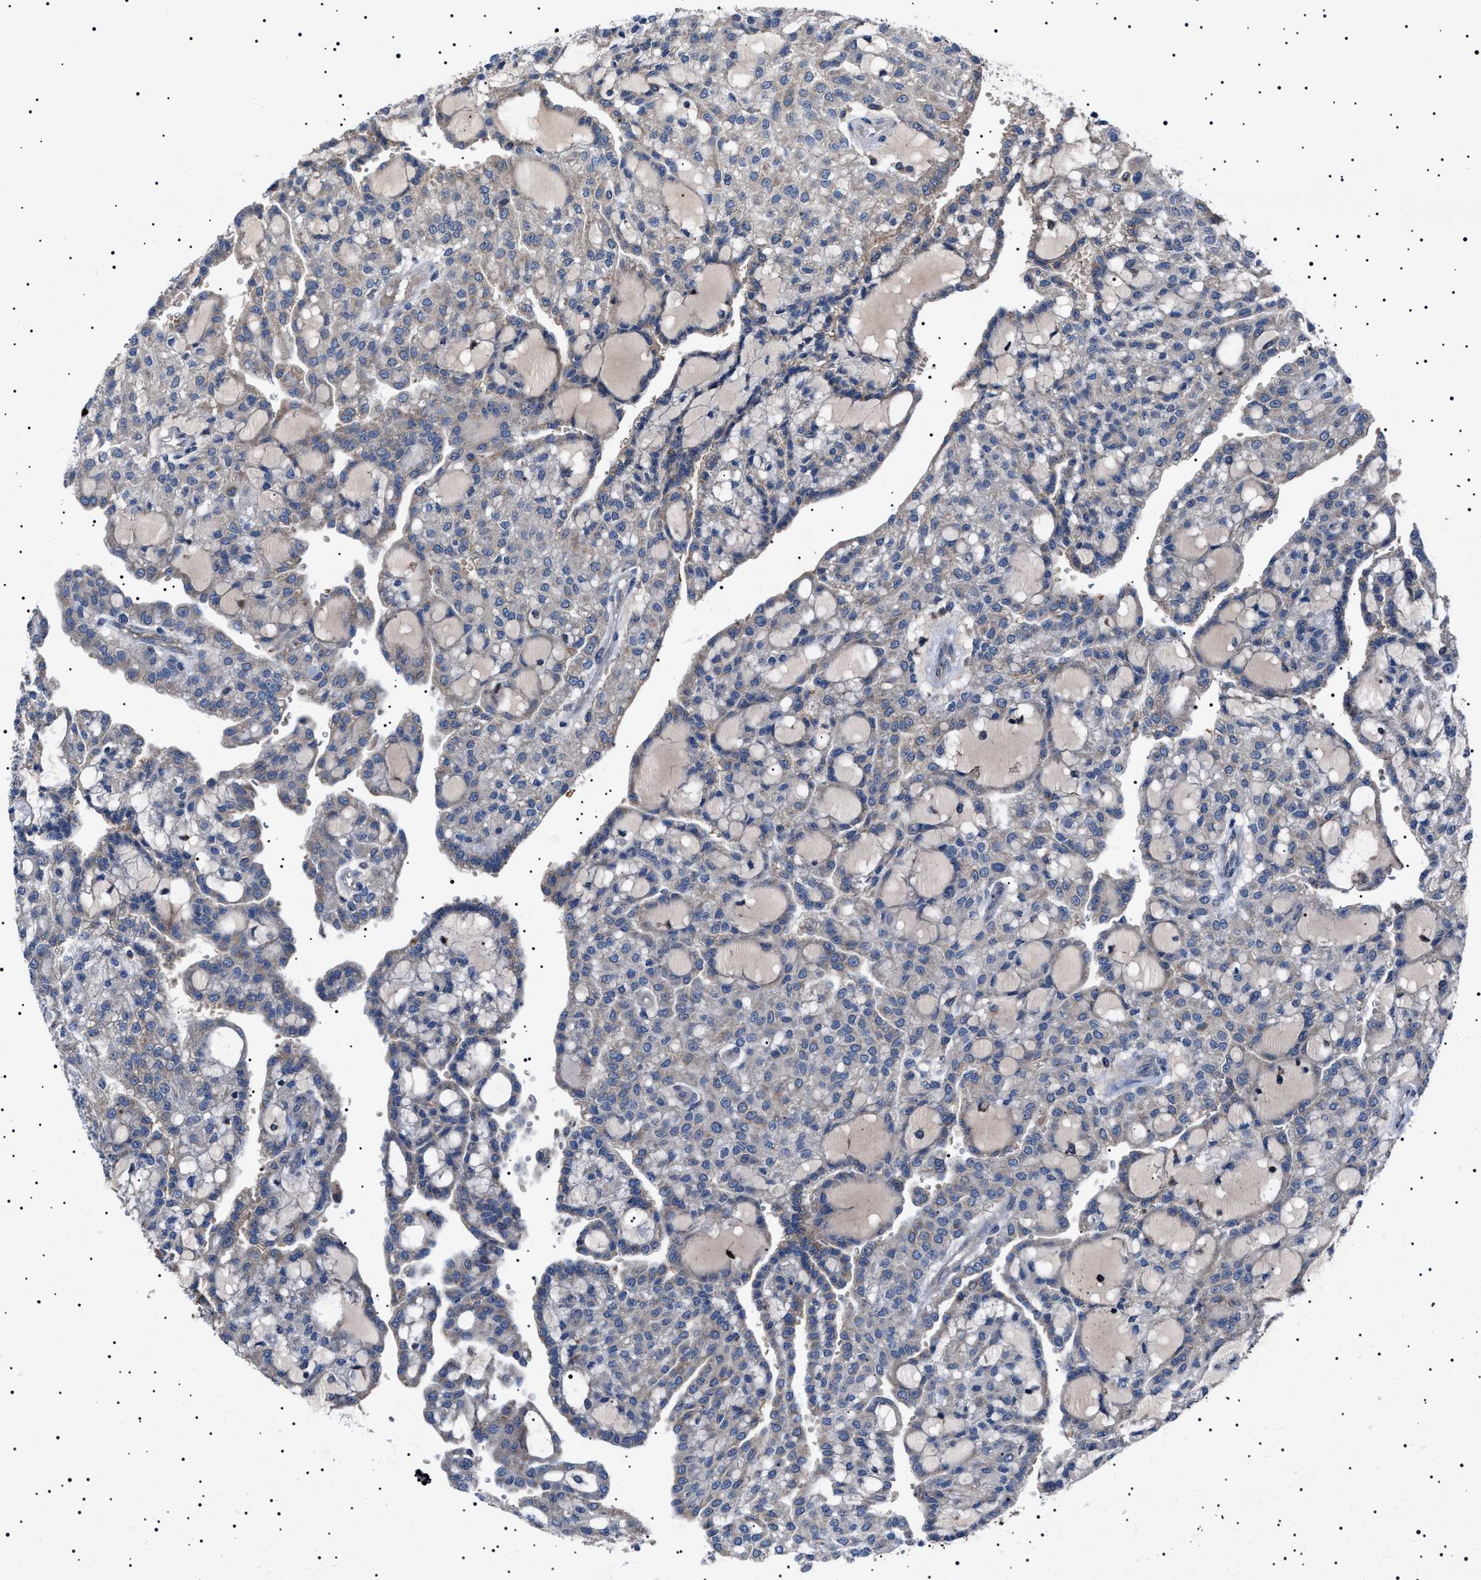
{"staining": {"intensity": "negative", "quantity": "none", "location": "none"}, "tissue": "renal cancer", "cell_type": "Tumor cells", "image_type": "cancer", "snomed": [{"axis": "morphology", "description": "Adenocarcinoma, NOS"}, {"axis": "topography", "description": "Kidney"}], "caption": "Adenocarcinoma (renal) stained for a protein using immunohistochemistry exhibits no positivity tumor cells.", "gene": "PTRH1", "patient": {"sex": "male", "age": 63}}